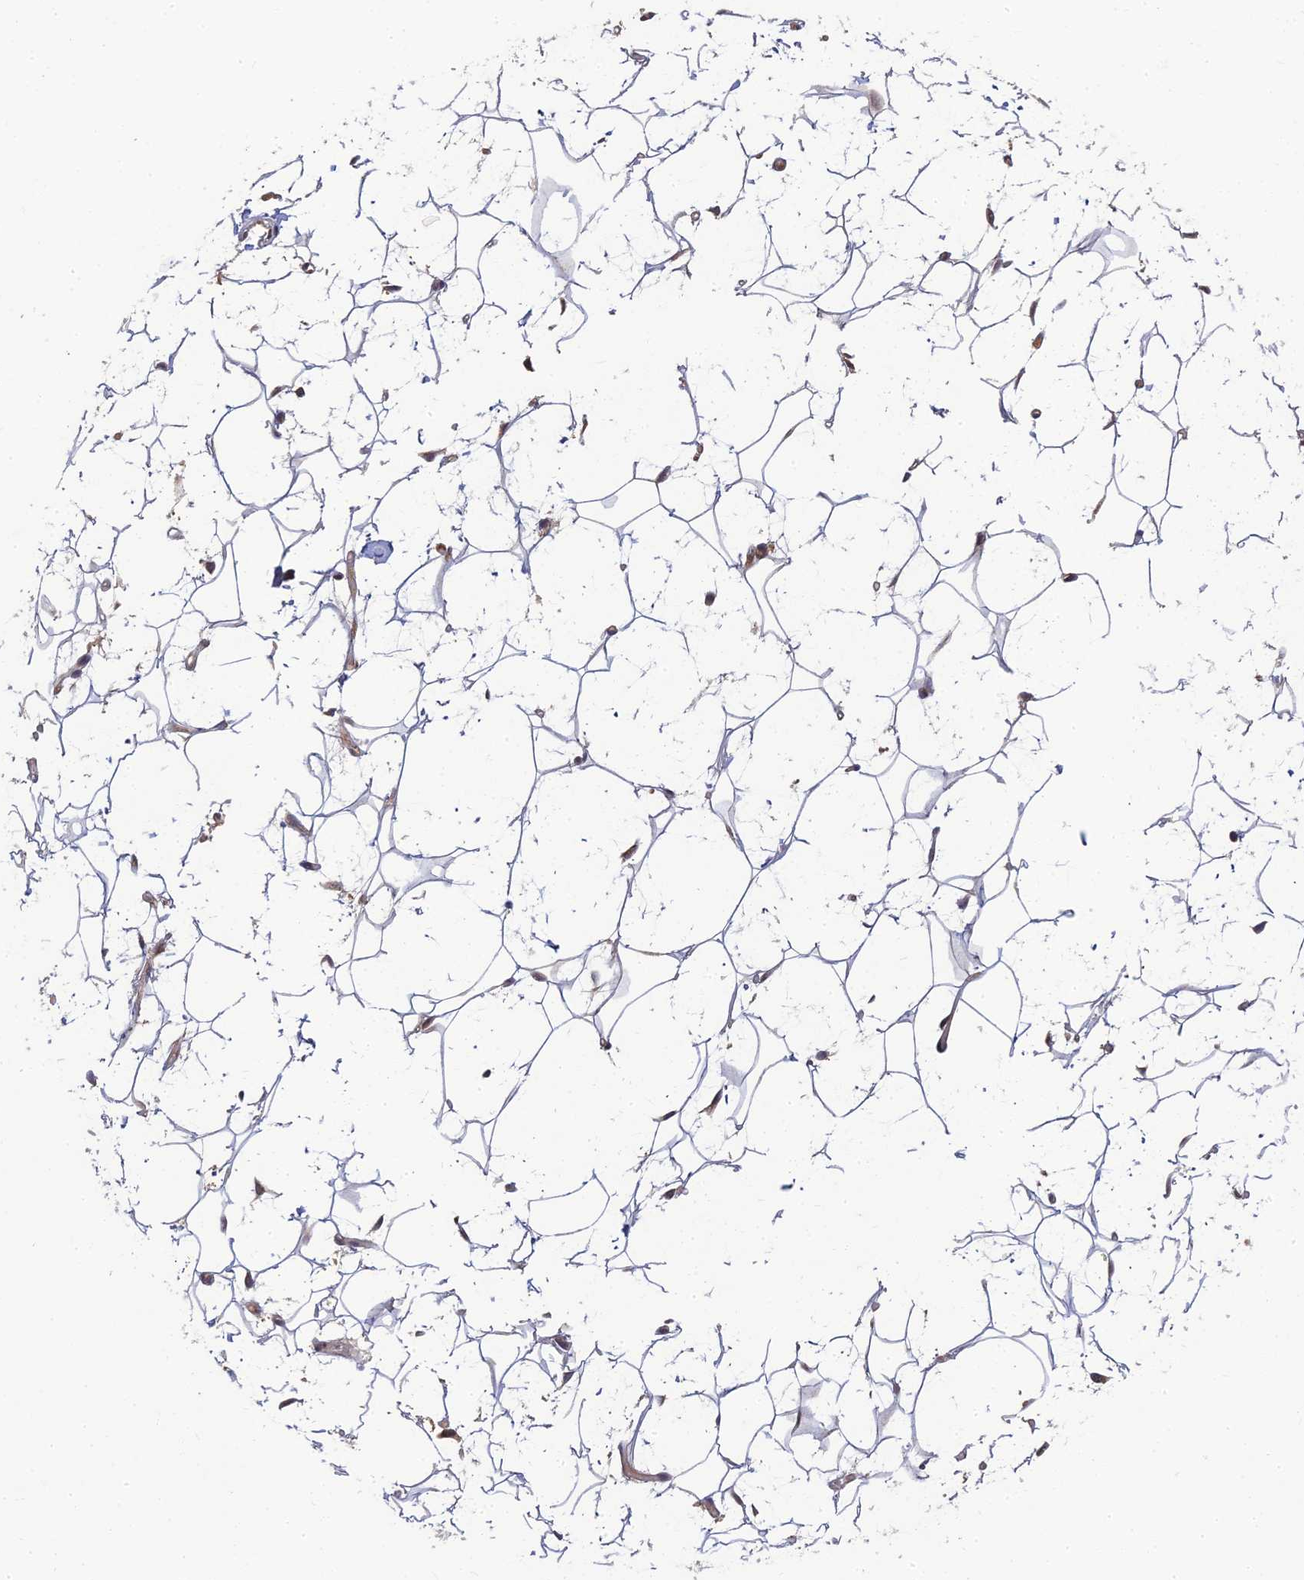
{"staining": {"intensity": "negative", "quantity": "none", "location": "none"}, "tissue": "adipose tissue", "cell_type": "Adipocytes", "image_type": "normal", "snomed": [{"axis": "morphology", "description": "Normal tissue, NOS"}, {"axis": "topography", "description": "Breast"}], "caption": "This is a micrograph of IHC staining of normal adipose tissue, which shows no staining in adipocytes.", "gene": "RGL3", "patient": {"sex": "female", "age": 26}}